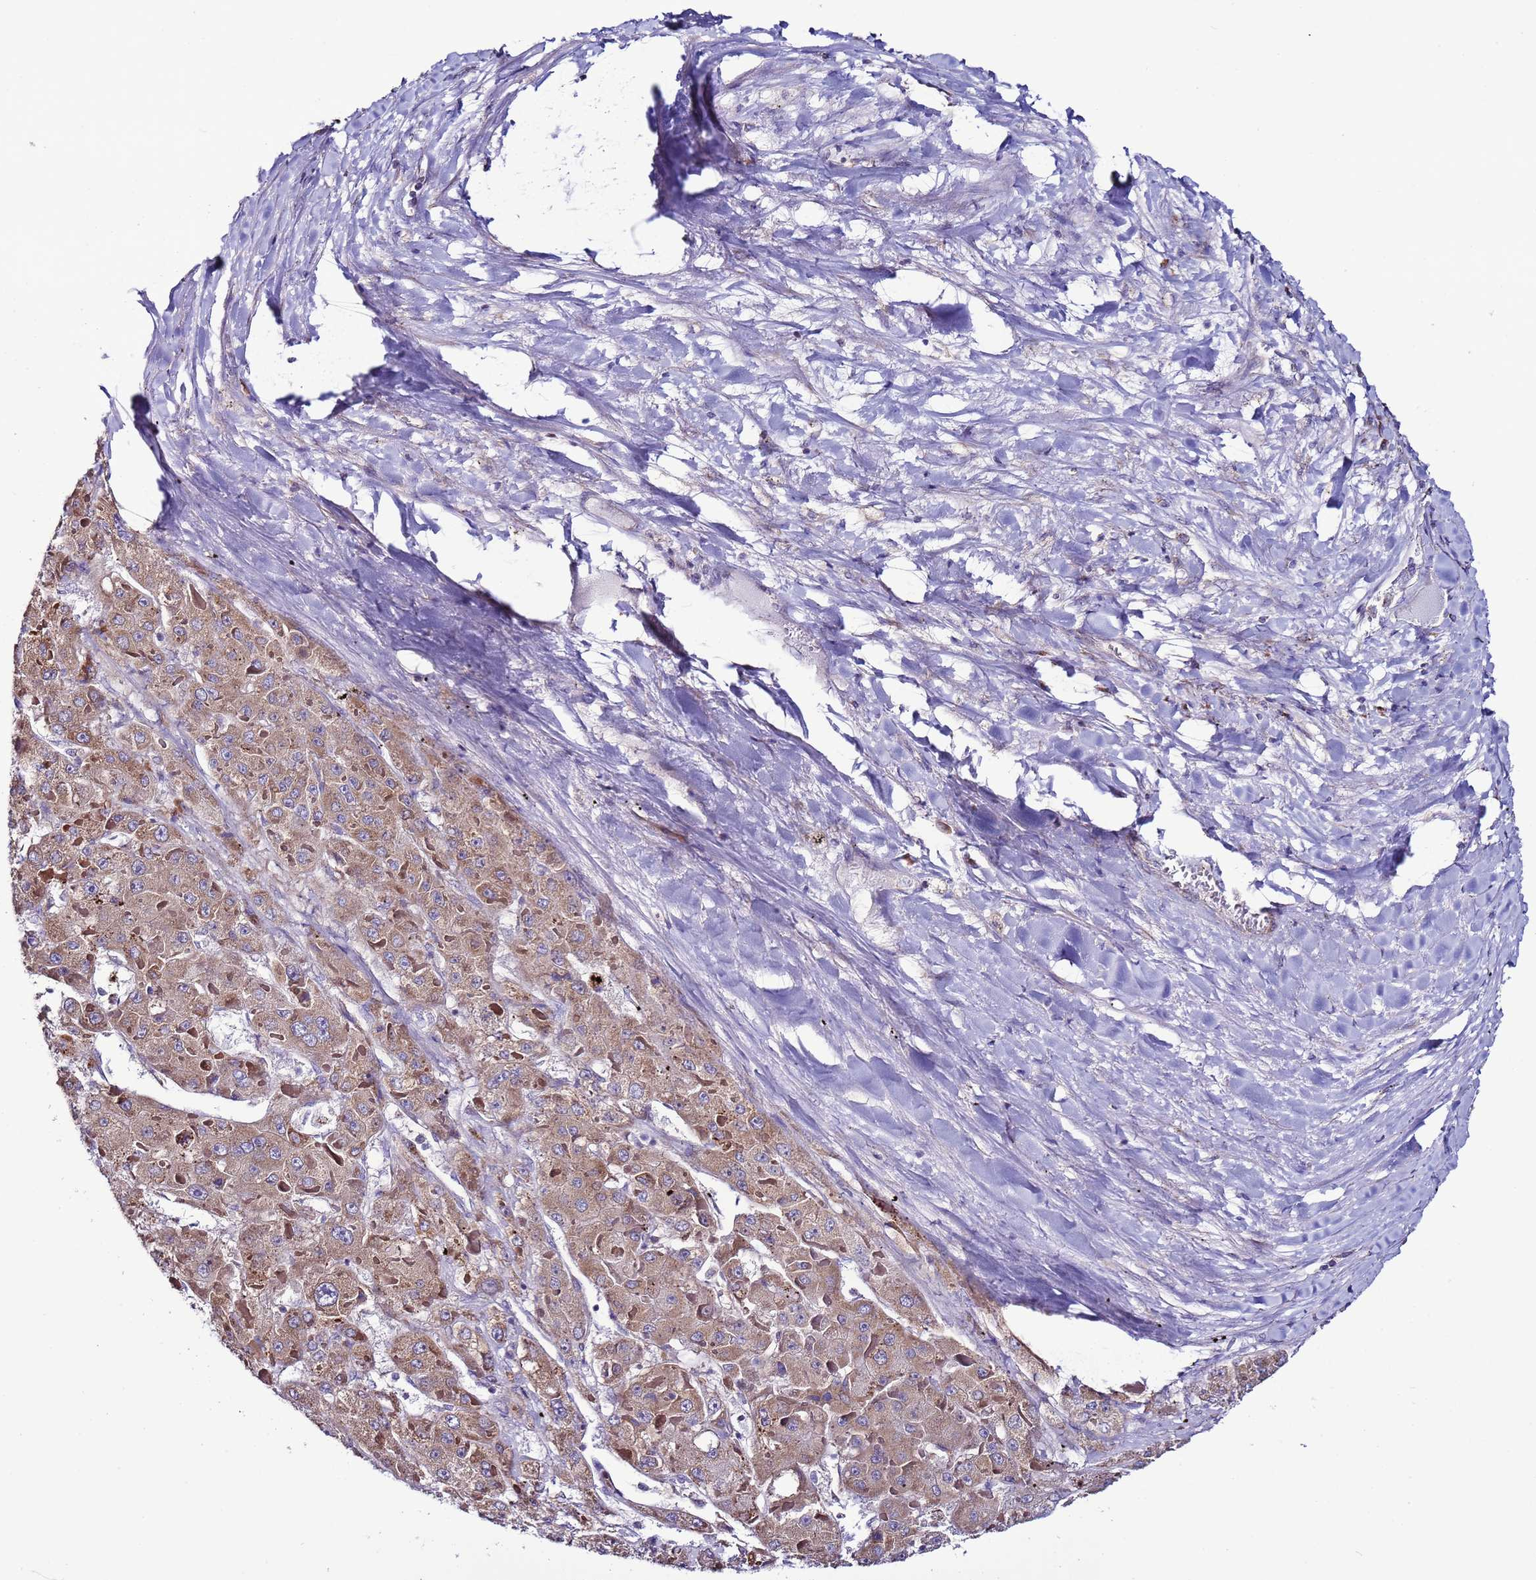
{"staining": {"intensity": "moderate", "quantity": ">75%", "location": "cytoplasmic/membranous"}, "tissue": "liver cancer", "cell_type": "Tumor cells", "image_type": "cancer", "snomed": [{"axis": "morphology", "description": "Carcinoma, Hepatocellular, NOS"}, {"axis": "topography", "description": "Liver"}], "caption": "Protein analysis of hepatocellular carcinoma (liver) tissue reveals moderate cytoplasmic/membranous expression in approximately >75% of tumor cells.", "gene": "AHI1", "patient": {"sex": "female", "age": 73}}